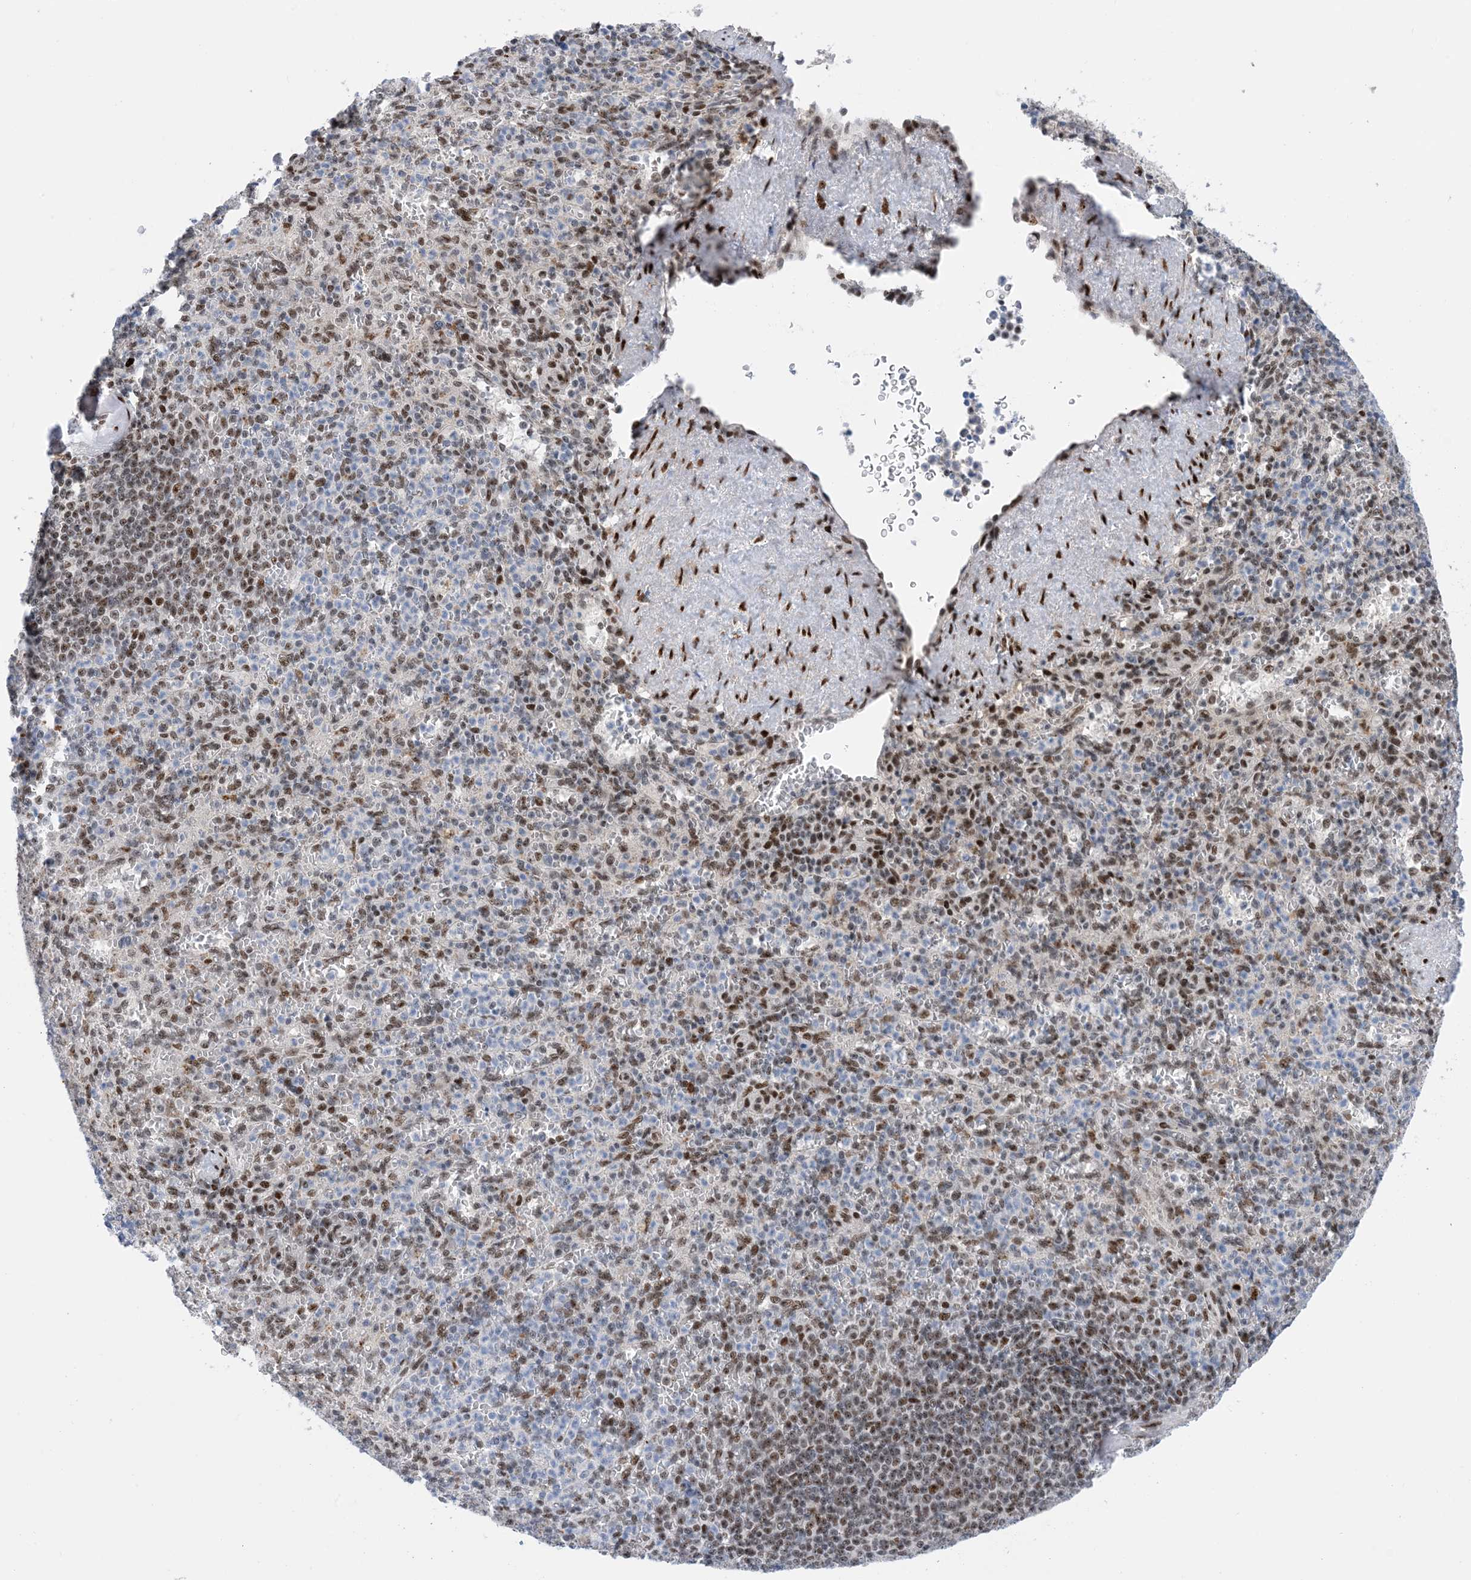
{"staining": {"intensity": "moderate", "quantity": "25%-75%", "location": "nuclear"}, "tissue": "spleen", "cell_type": "Cells in red pulp", "image_type": "normal", "snomed": [{"axis": "morphology", "description": "Normal tissue, NOS"}, {"axis": "topography", "description": "Spleen"}], "caption": "IHC staining of benign spleen, which reveals medium levels of moderate nuclear expression in approximately 25%-75% of cells in red pulp indicating moderate nuclear protein positivity. The staining was performed using DAB (brown) for protein detection and nuclei were counterstained in hematoxylin (blue).", "gene": "TSPYL1", "patient": {"sex": "female", "age": 74}}